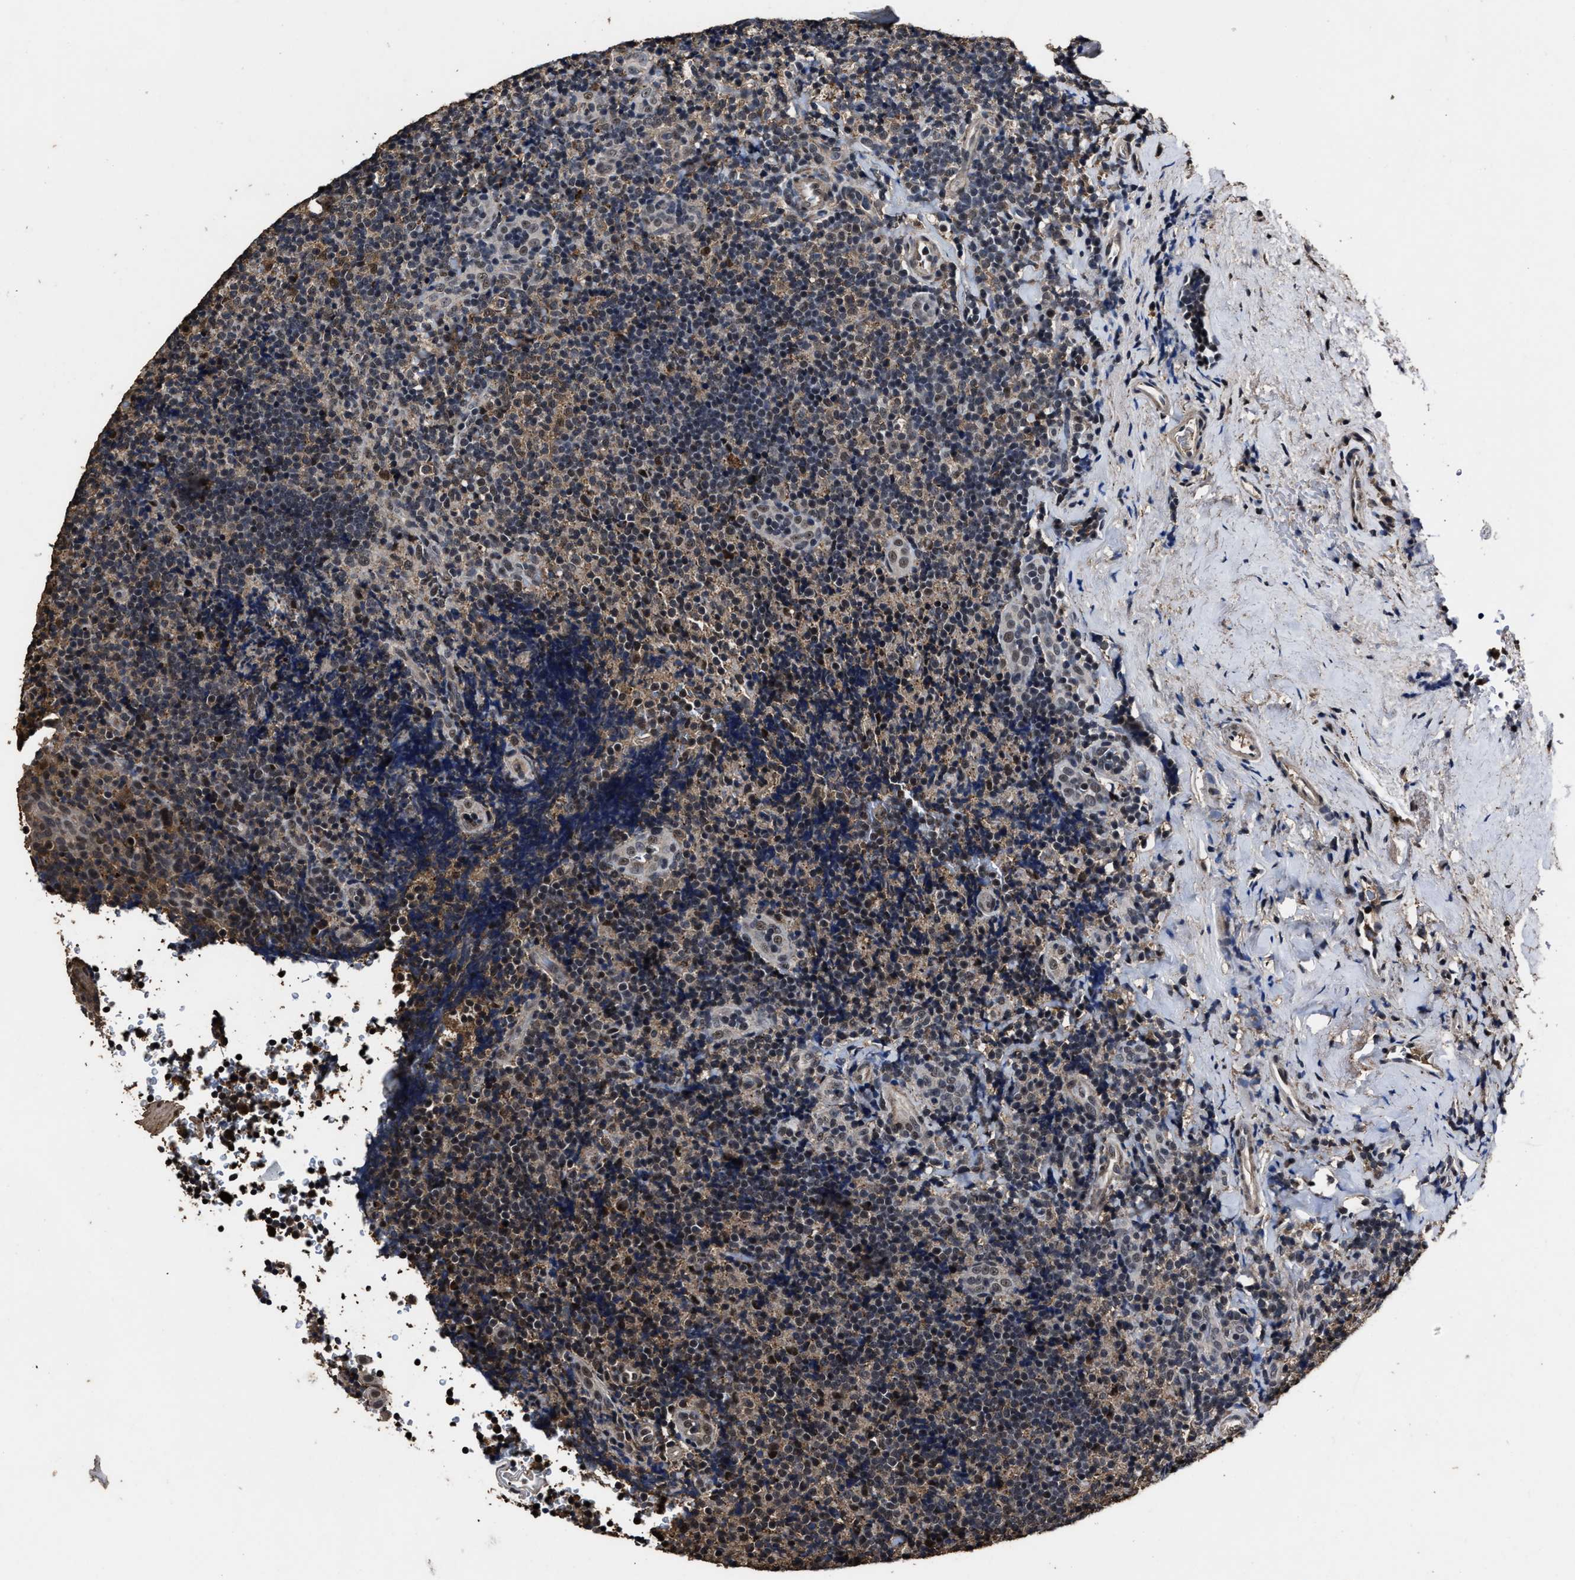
{"staining": {"intensity": "moderate", "quantity": "<25%", "location": "cytoplasmic/membranous"}, "tissue": "tonsil", "cell_type": "Germinal center cells", "image_type": "normal", "snomed": [{"axis": "morphology", "description": "Normal tissue, NOS"}, {"axis": "topography", "description": "Tonsil"}], "caption": "Immunohistochemical staining of unremarkable tonsil displays low levels of moderate cytoplasmic/membranous positivity in about <25% of germinal center cells. The staining was performed using DAB (3,3'-diaminobenzidine) to visualize the protein expression in brown, while the nuclei were stained in blue with hematoxylin (Magnification: 20x).", "gene": "RSBN1L", "patient": {"sex": "male", "age": 37}}